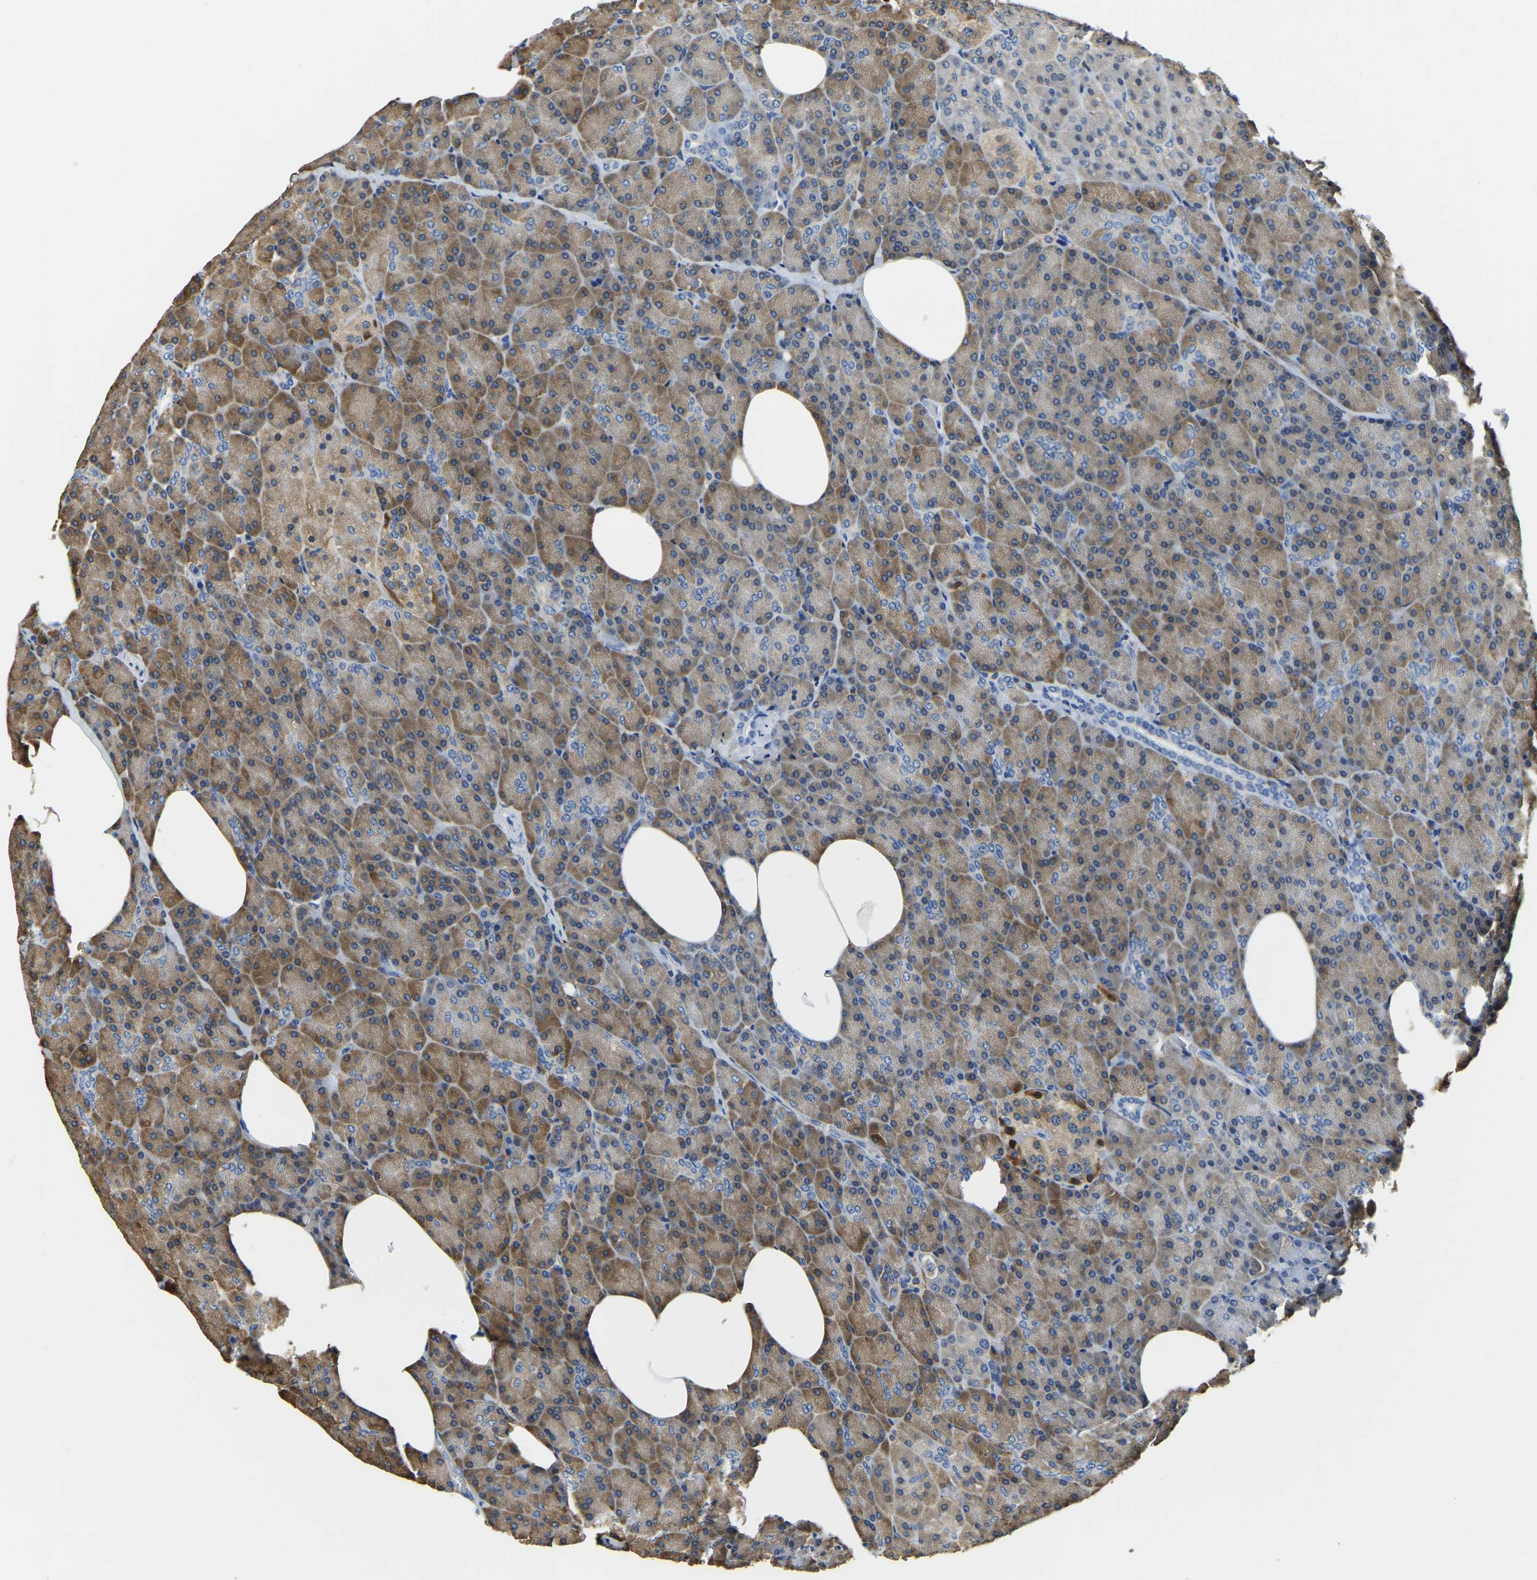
{"staining": {"intensity": "moderate", "quantity": ">75%", "location": "cytoplasmic/membranous"}, "tissue": "pancreas", "cell_type": "Exocrine glandular cells", "image_type": "normal", "snomed": [{"axis": "morphology", "description": "Normal tissue, NOS"}, {"axis": "topography", "description": "Pancreas"}], "caption": "A medium amount of moderate cytoplasmic/membranous positivity is present in about >75% of exocrine glandular cells in normal pancreas.", "gene": "ZDHHC13", "patient": {"sex": "female", "age": 35}}